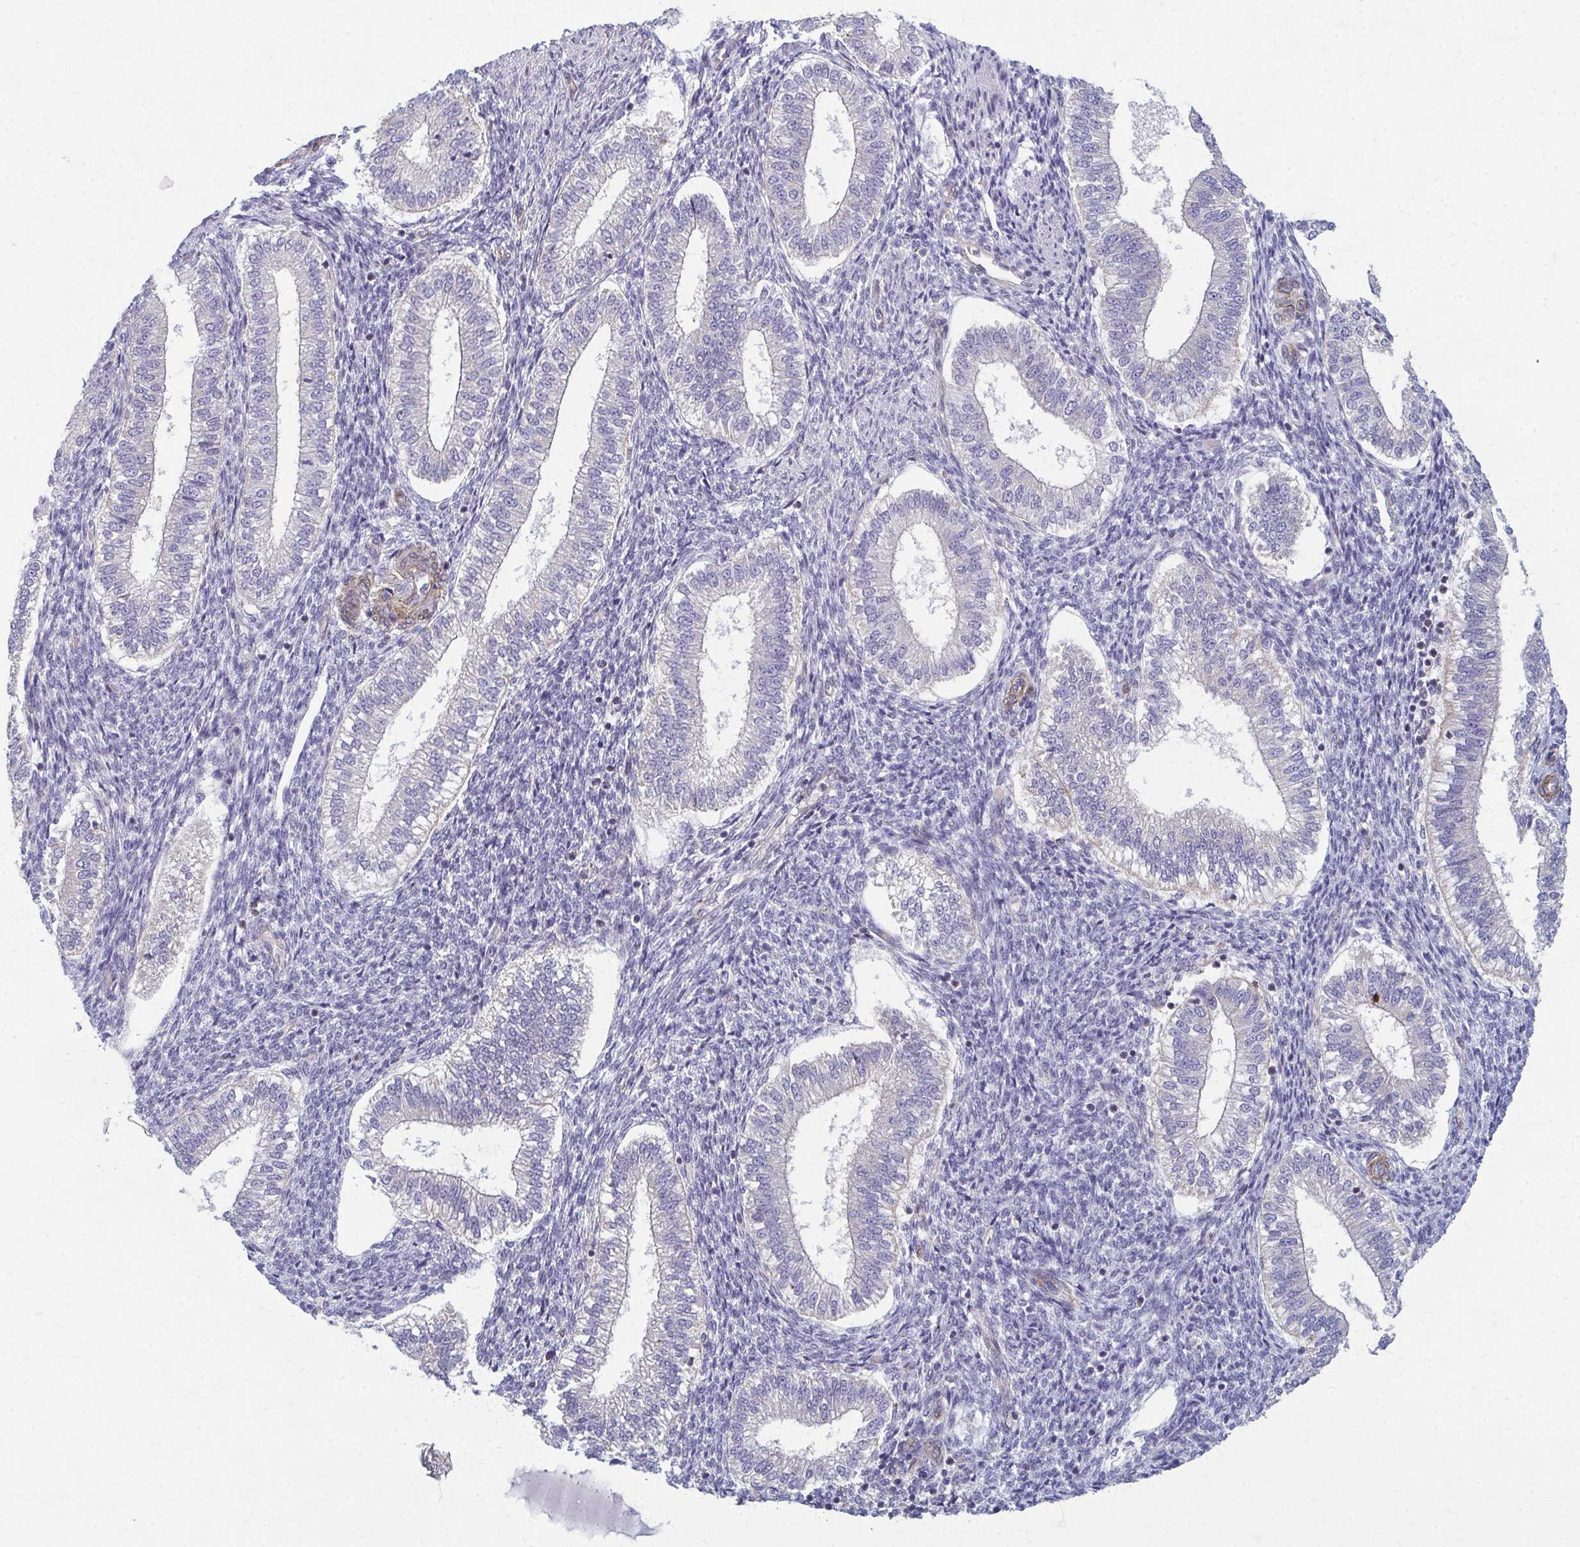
{"staining": {"intensity": "moderate", "quantity": "25%-75%", "location": "cytoplasmic/membranous"}, "tissue": "endometrium", "cell_type": "Cells in endometrial stroma", "image_type": "normal", "snomed": [{"axis": "morphology", "description": "Normal tissue, NOS"}, {"axis": "topography", "description": "Endometrium"}], "caption": "Immunohistochemical staining of normal endometrium exhibits medium levels of moderate cytoplasmic/membranous positivity in about 25%-75% of cells in endometrial stroma. The protein of interest is shown in brown color, while the nuclei are stained blue.", "gene": "EID2B", "patient": {"sex": "female", "age": 25}}